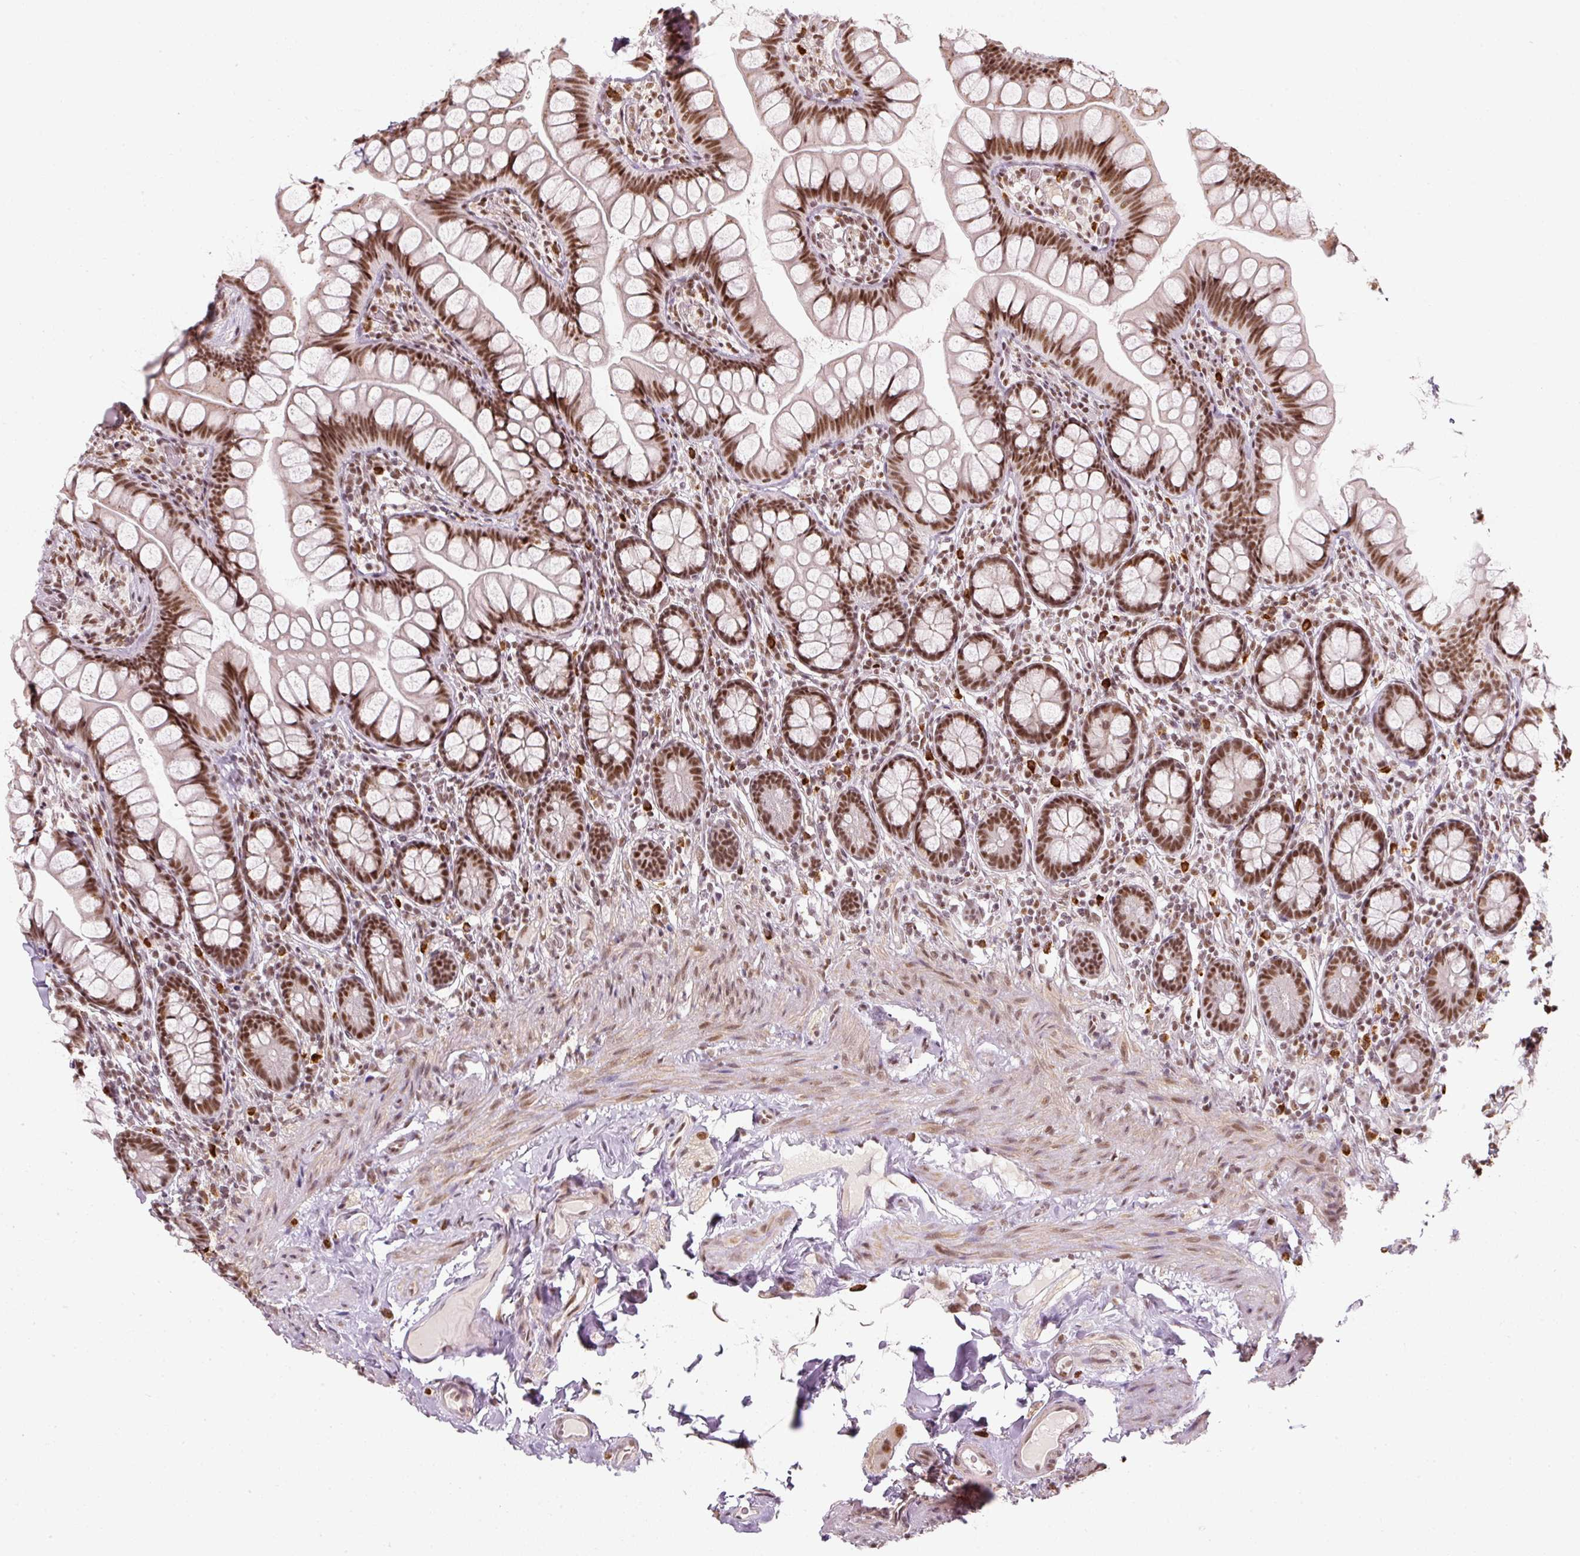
{"staining": {"intensity": "strong", "quantity": ">75%", "location": "nuclear"}, "tissue": "small intestine", "cell_type": "Glandular cells", "image_type": "normal", "snomed": [{"axis": "morphology", "description": "Normal tissue, NOS"}, {"axis": "topography", "description": "Small intestine"}], "caption": "Immunohistochemistry photomicrograph of unremarkable small intestine stained for a protein (brown), which exhibits high levels of strong nuclear positivity in approximately >75% of glandular cells.", "gene": "U2AF2", "patient": {"sex": "male", "age": 70}}